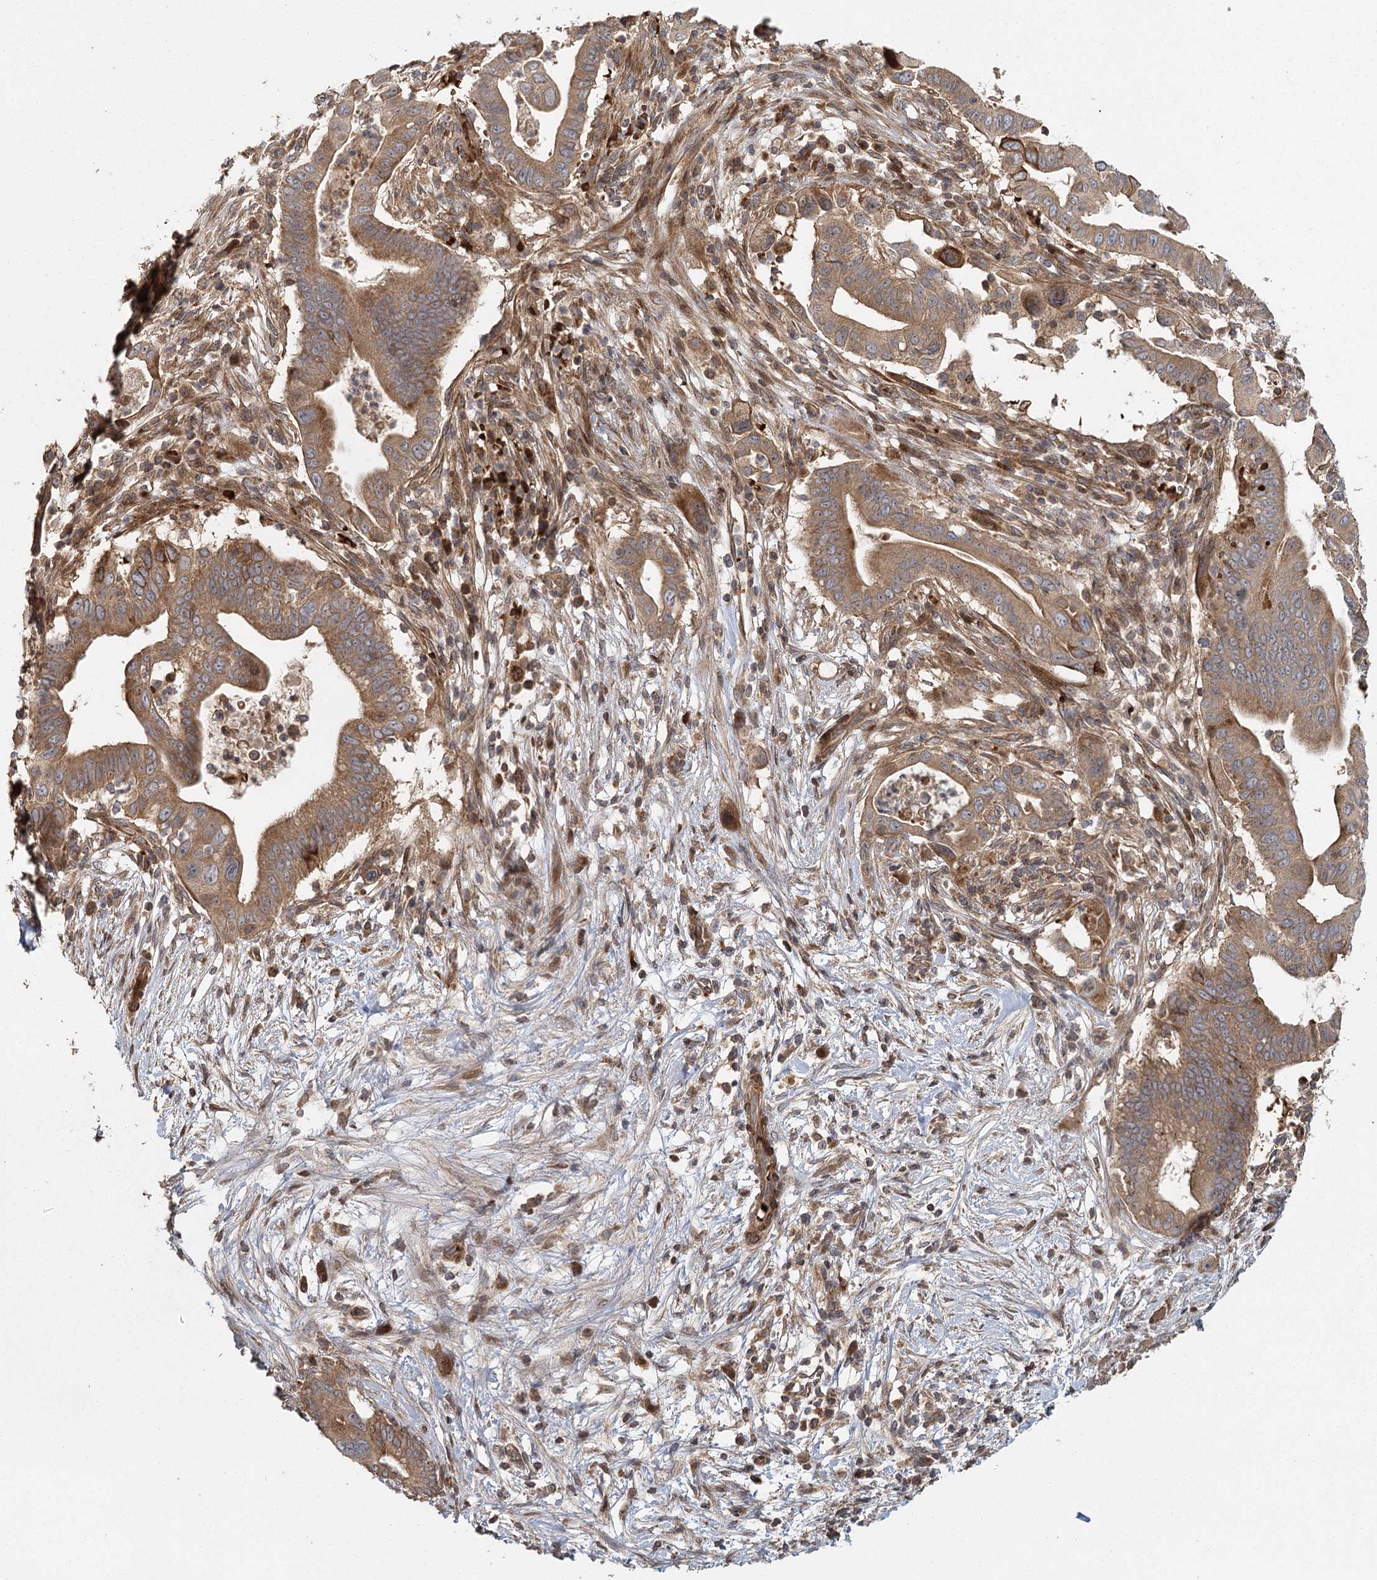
{"staining": {"intensity": "moderate", "quantity": ">75%", "location": "cytoplasmic/membranous"}, "tissue": "pancreatic cancer", "cell_type": "Tumor cells", "image_type": "cancer", "snomed": [{"axis": "morphology", "description": "Adenocarcinoma, NOS"}, {"axis": "topography", "description": "Pancreas"}], "caption": "This image displays immunohistochemistry staining of human pancreatic cancer (adenocarcinoma), with medium moderate cytoplasmic/membranous positivity in about >75% of tumor cells.", "gene": "RAPGEF6", "patient": {"sex": "male", "age": 68}}